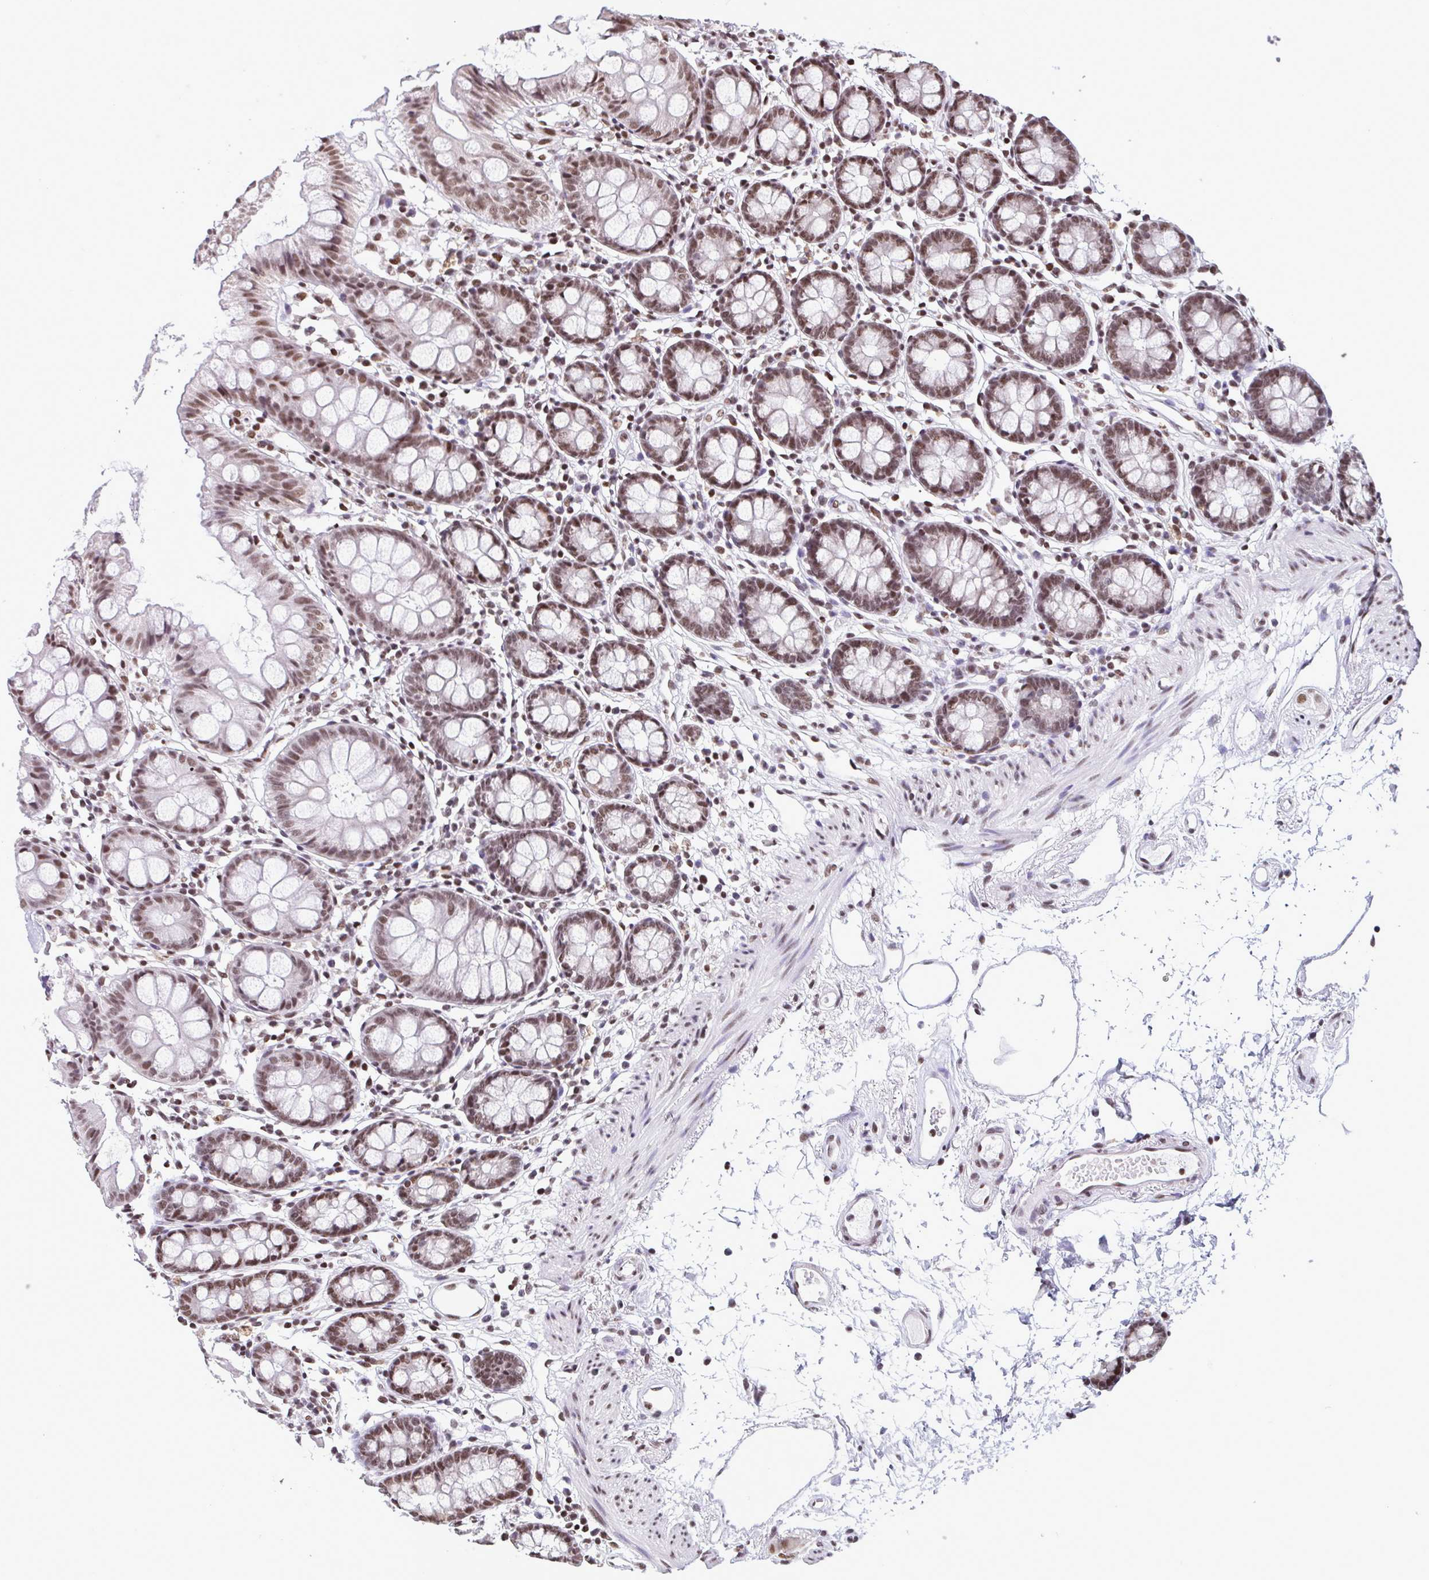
{"staining": {"intensity": "moderate", "quantity": ">75%", "location": "nuclear"}, "tissue": "colon", "cell_type": "Endothelial cells", "image_type": "normal", "snomed": [{"axis": "morphology", "description": "Normal tissue, NOS"}, {"axis": "topography", "description": "Colon"}], "caption": "A medium amount of moderate nuclear positivity is appreciated in approximately >75% of endothelial cells in normal colon. (IHC, brightfield microscopy, high magnification).", "gene": "TIMM21", "patient": {"sex": "female", "age": 84}}